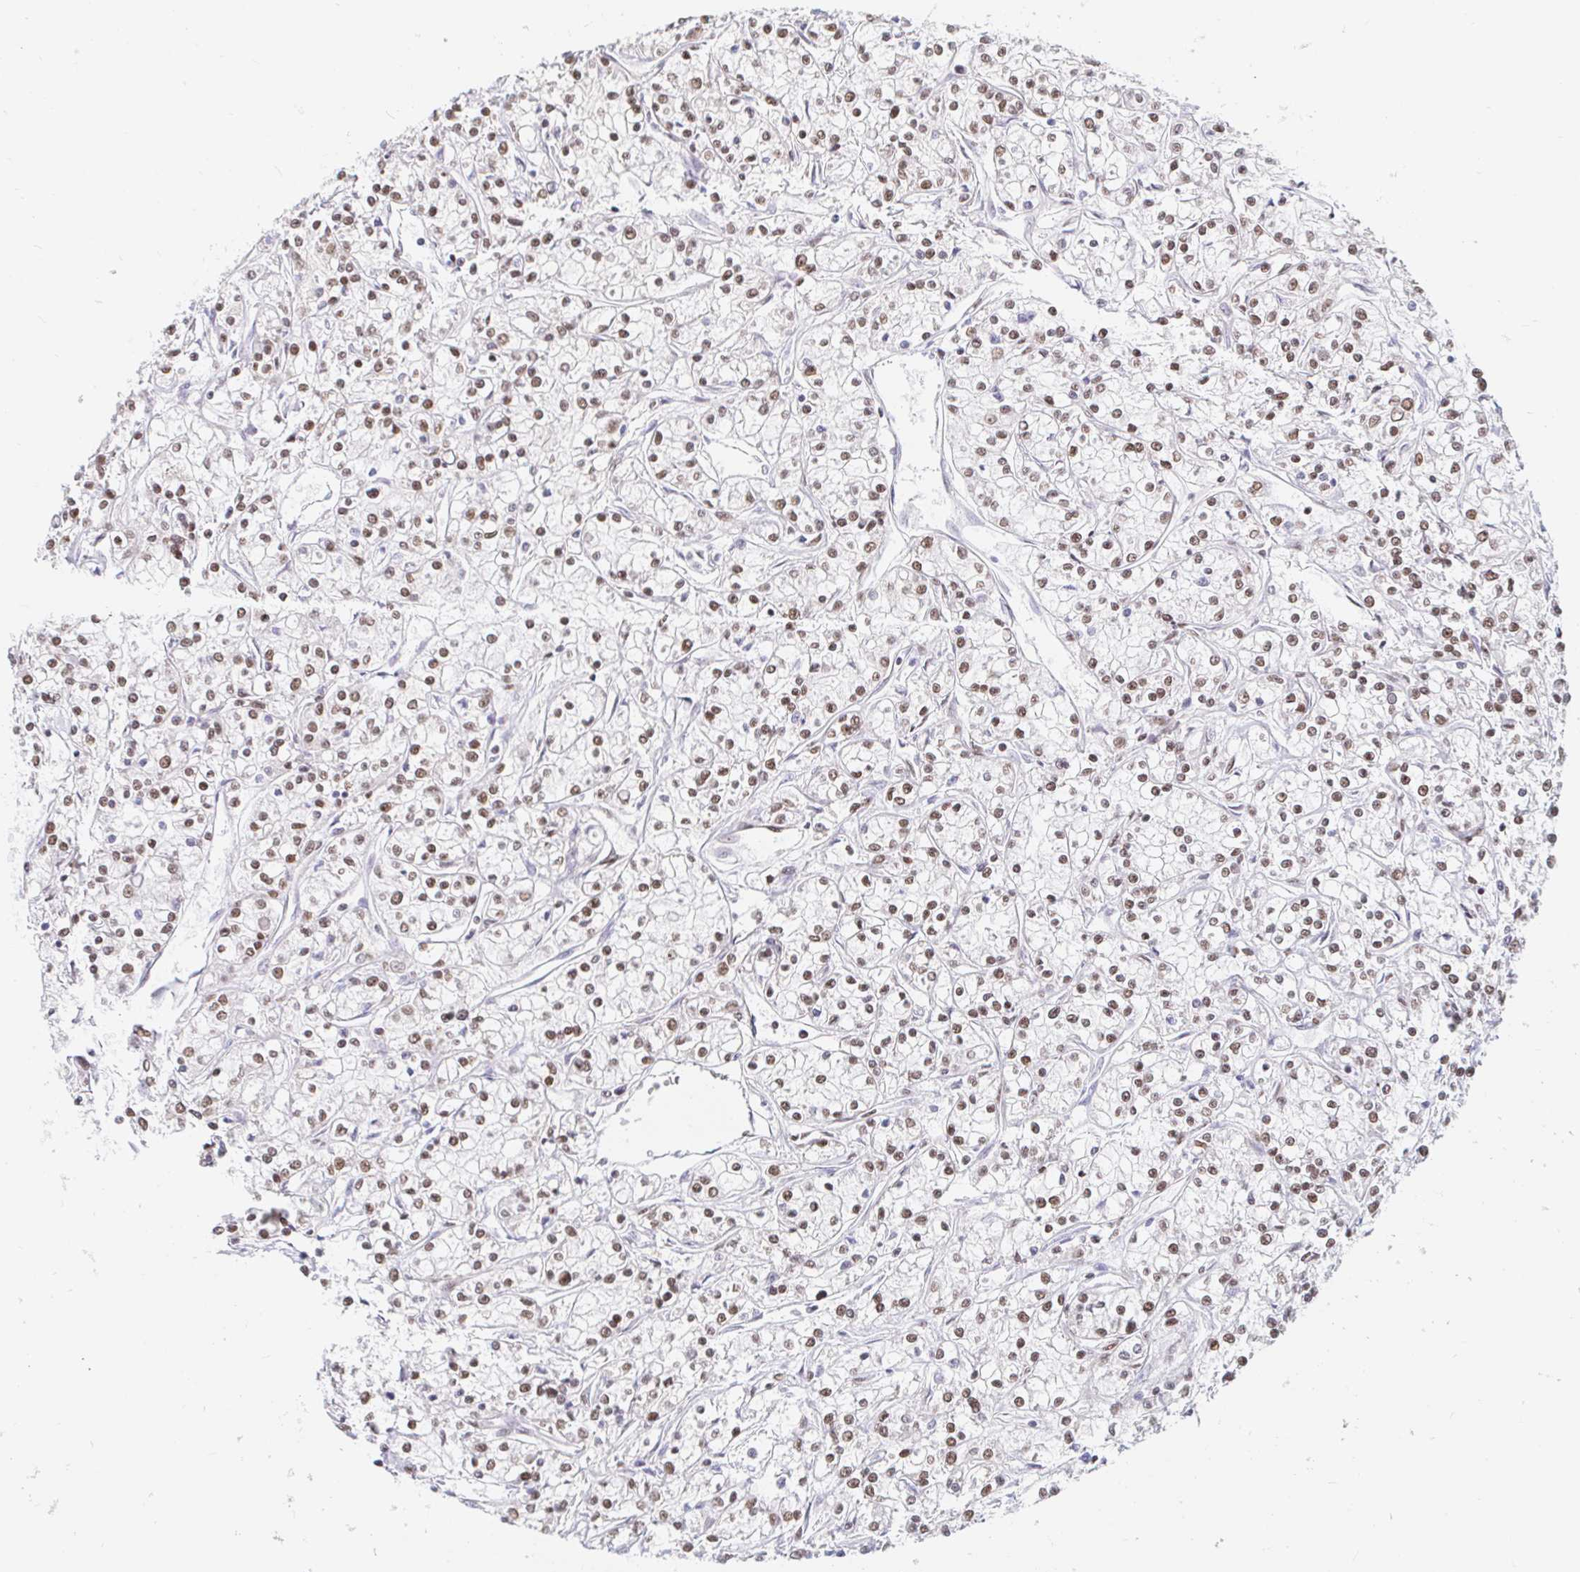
{"staining": {"intensity": "weak", "quantity": "25%-75%", "location": "nuclear"}, "tissue": "renal cancer", "cell_type": "Tumor cells", "image_type": "cancer", "snomed": [{"axis": "morphology", "description": "Adenocarcinoma, NOS"}, {"axis": "topography", "description": "Kidney"}], "caption": "DAB (3,3'-diaminobenzidine) immunohistochemical staining of human renal cancer (adenocarcinoma) shows weak nuclear protein positivity in about 25%-75% of tumor cells.", "gene": "RBMX", "patient": {"sex": "female", "age": 59}}